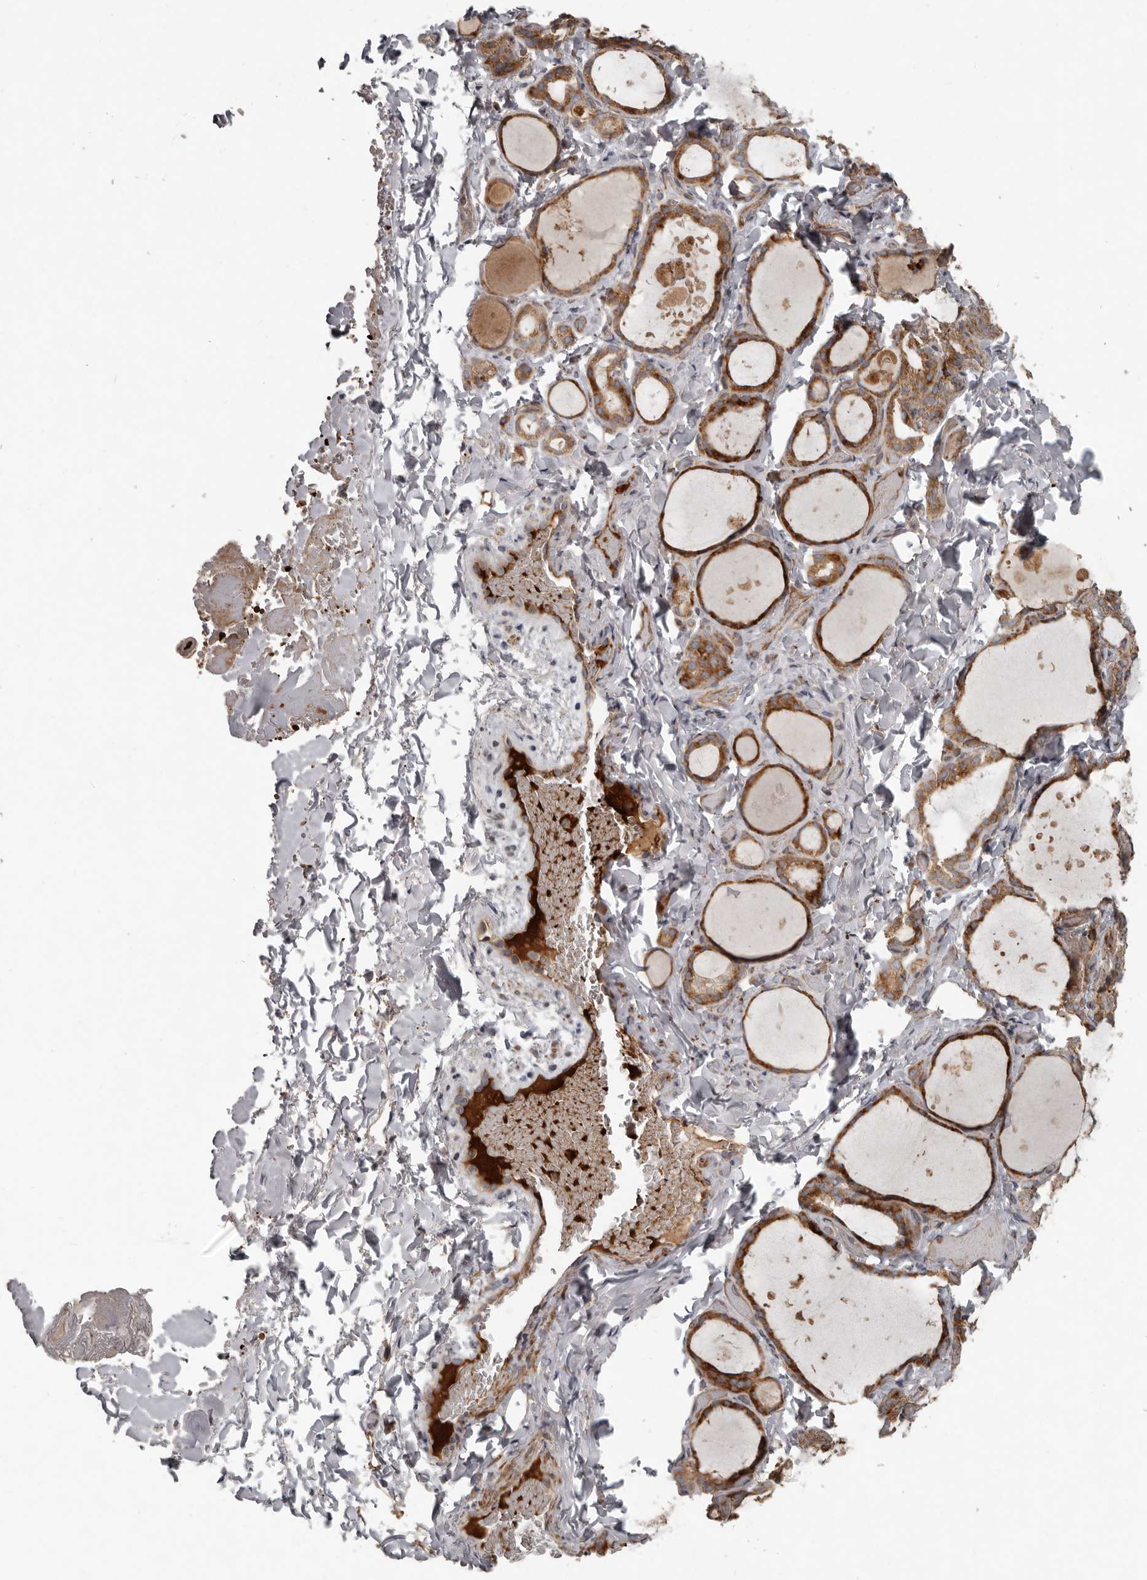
{"staining": {"intensity": "strong", "quantity": ">75%", "location": "cytoplasmic/membranous"}, "tissue": "thyroid gland", "cell_type": "Glandular cells", "image_type": "normal", "snomed": [{"axis": "morphology", "description": "Normal tissue, NOS"}, {"axis": "topography", "description": "Thyroid gland"}], "caption": "Protein staining by IHC displays strong cytoplasmic/membranous staining in about >75% of glandular cells in unremarkable thyroid gland.", "gene": "FBXO31", "patient": {"sex": "female", "age": 44}}